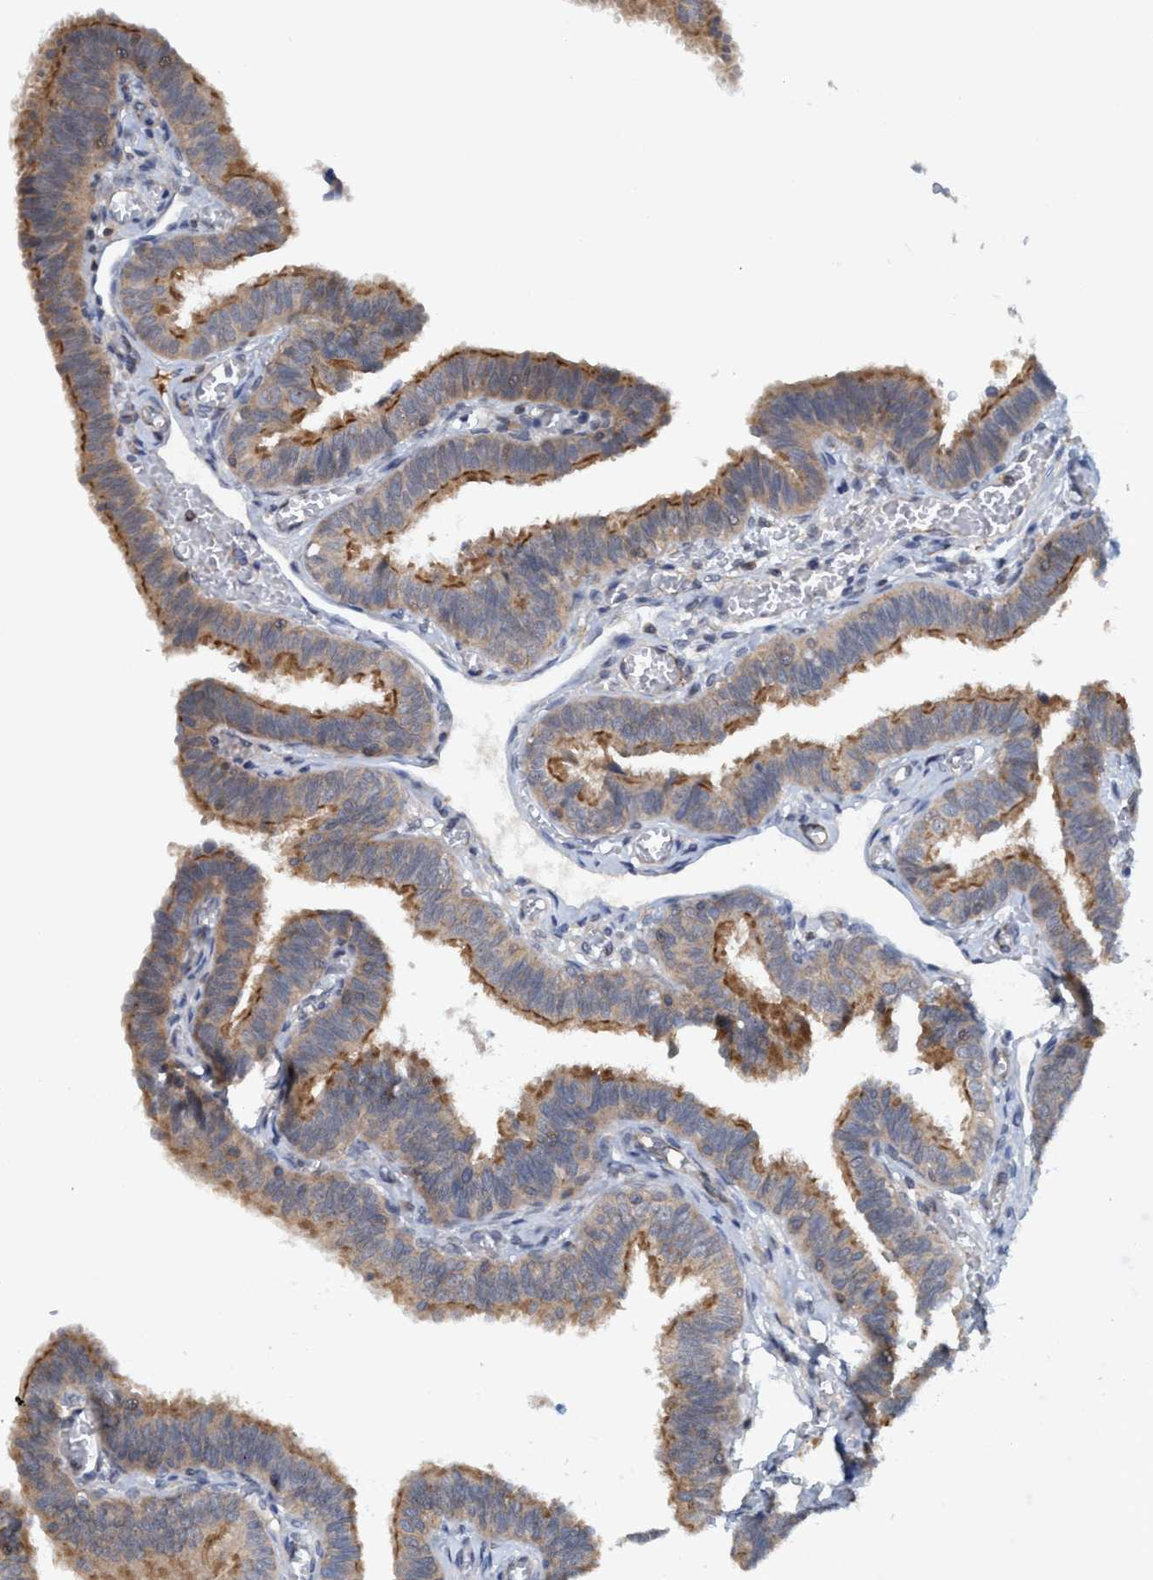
{"staining": {"intensity": "moderate", "quantity": ">75%", "location": "cytoplasmic/membranous"}, "tissue": "fallopian tube", "cell_type": "Glandular cells", "image_type": "normal", "snomed": [{"axis": "morphology", "description": "Normal tissue, NOS"}, {"axis": "topography", "description": "Fallopian tube"}], "caption": "Immunohistochemical staining of benign human fallopian tube shows >75% levels of moderate cytoplasmic/membranous protein staining in approximately >75% of glandular cells.", "gene": "TRIM65", "patient": {"sex": "female", "age": 46}}